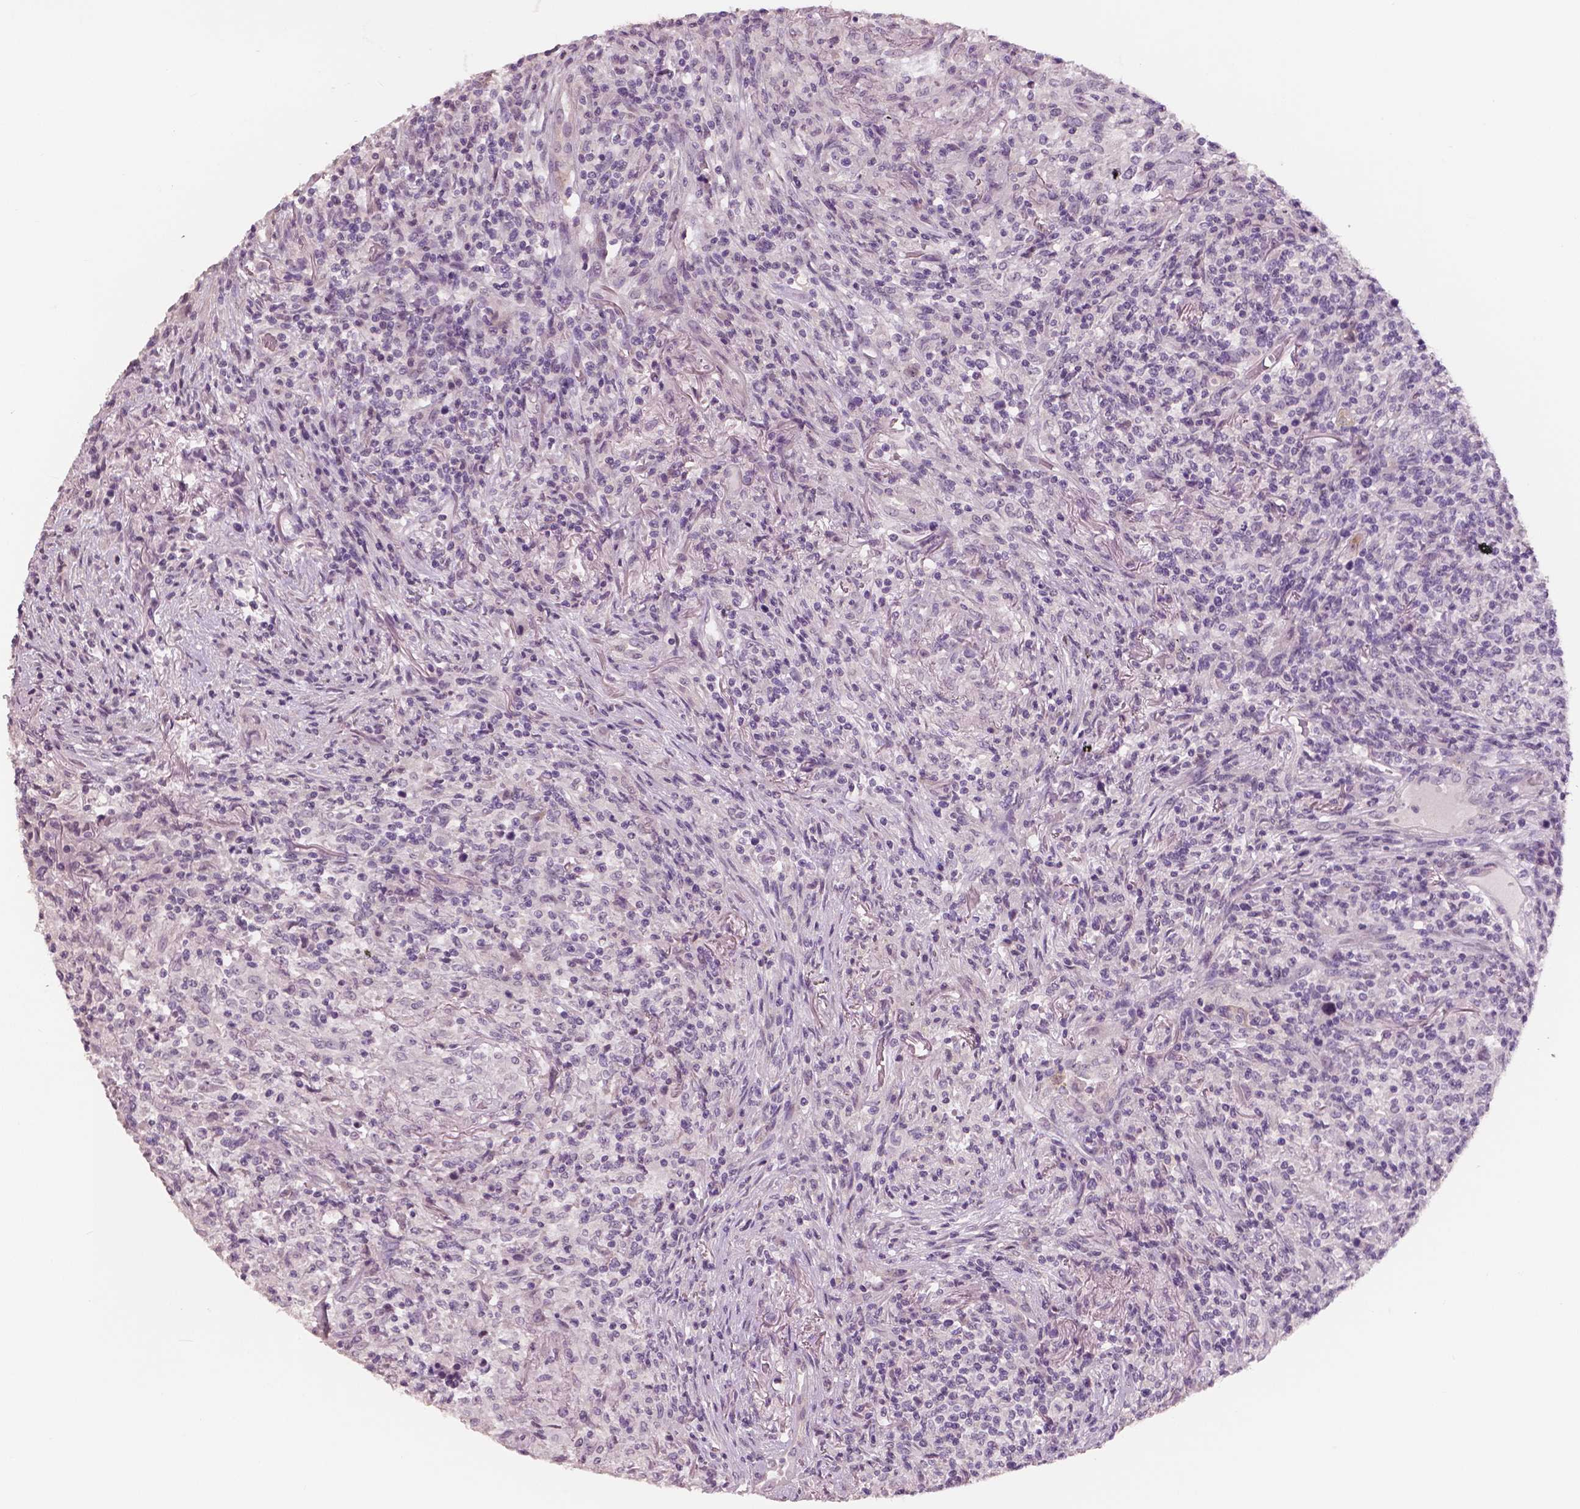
{"staining": {"intensity": "negative", "quantity": "none", "location": "none"}, "tissue": "lymphoma", "cell_type": "Tumor cells", "image_type": "cancer", "snomed": [{"axis": "morphology", "description": "Malignant lymphoma, non-Hodgkin's type, High grade"}, {"axis": "topography", "description": "Lung"}], "caption": "Immunohistochemistry photomicrograph of lymphoma stained for a protein (brown), which shows no expression in tumor cells.", "gene": "NECAB1", "patient": {"sex": "male", "age": 79}}